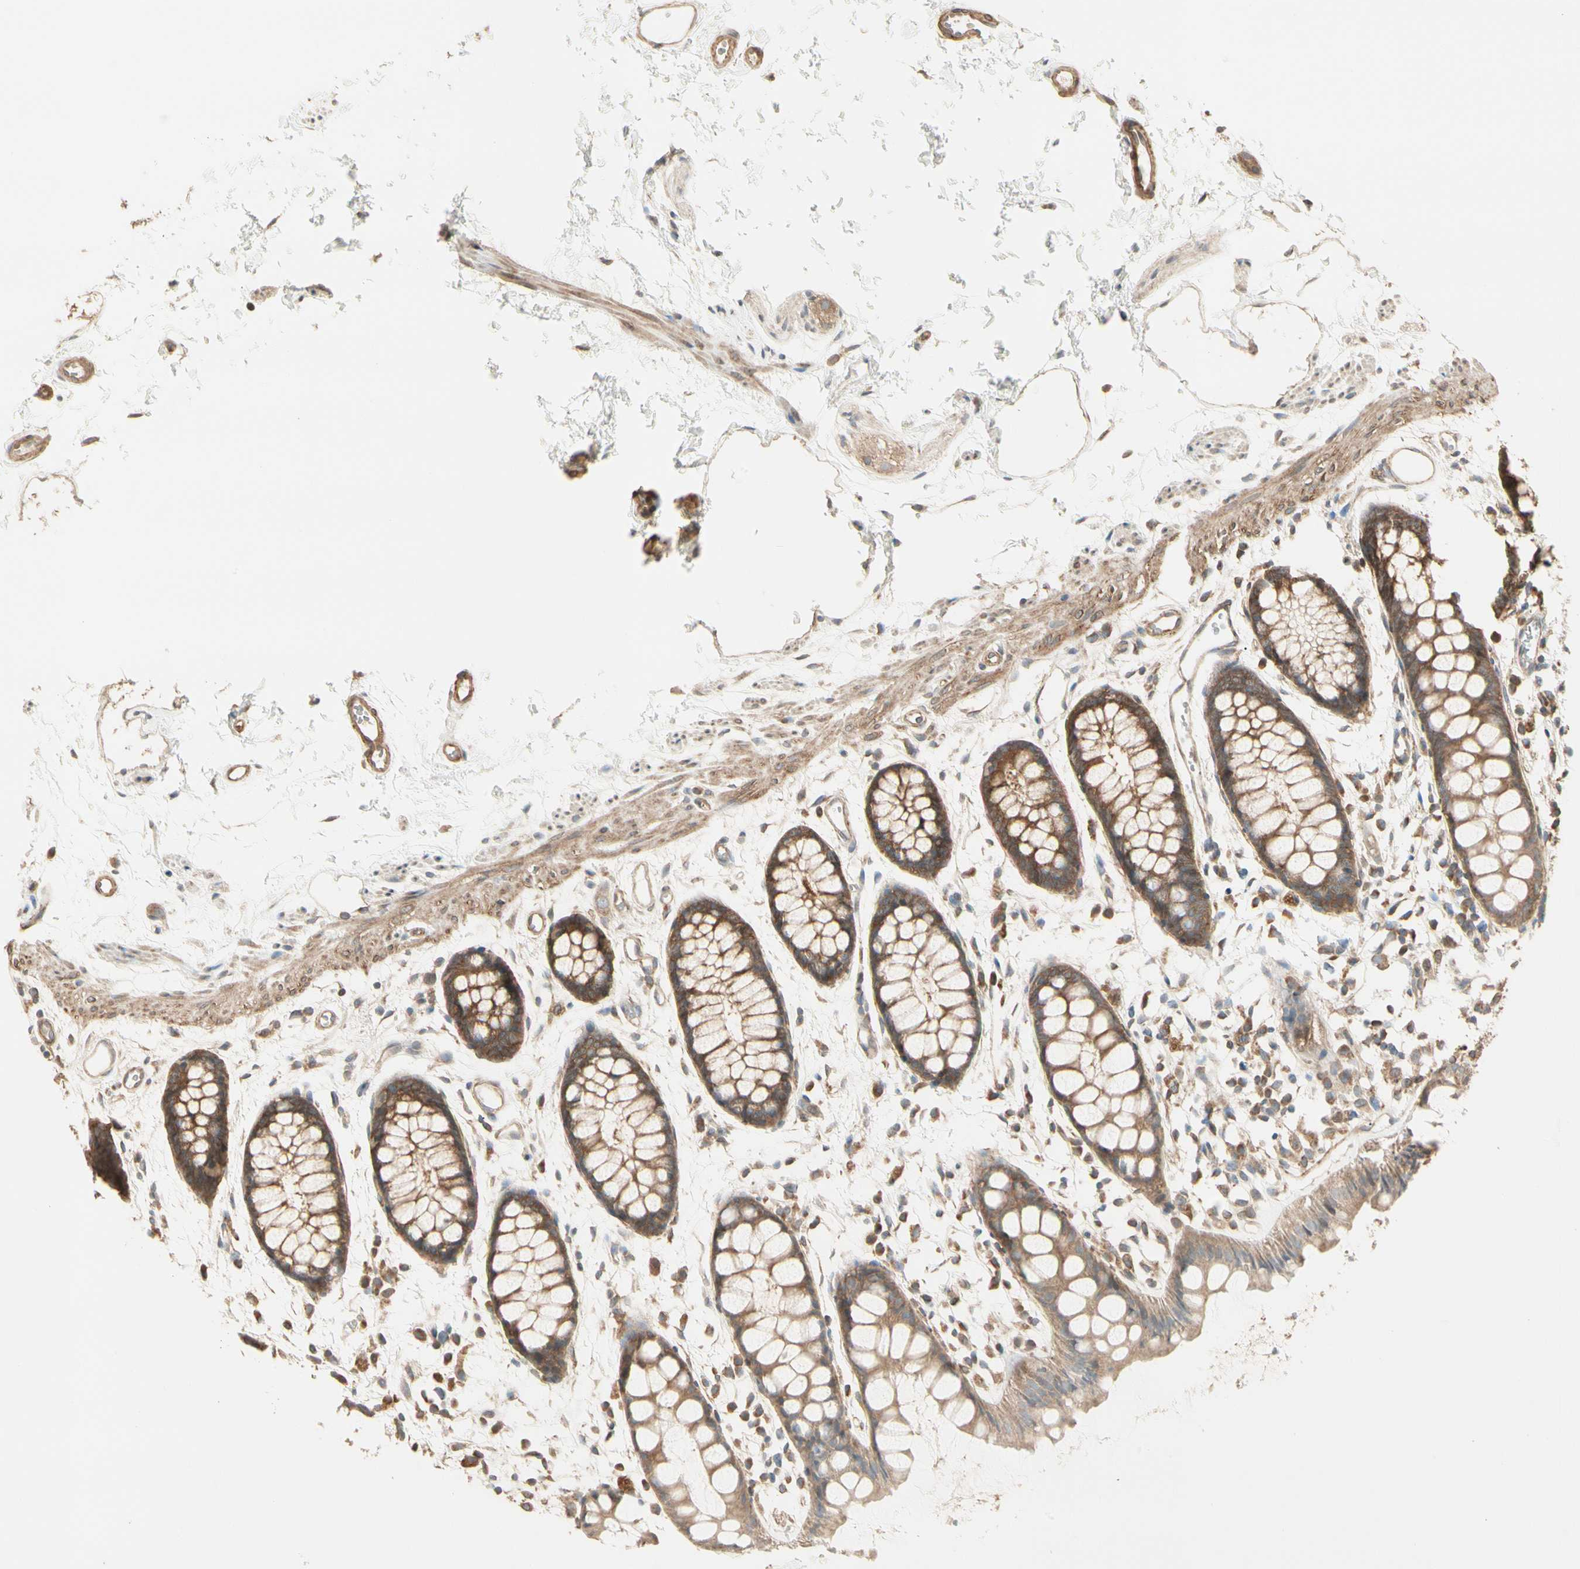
{"staining": {"intensity": "strong", "quantity": ">75%", "location": "cytoplasmic/membranous"}, "tissue": "rectum", "cell_type": "Glandular cells", "image_type": "normal", "snomed": [{"axis": "morphology", "description": "Normal tissue, NOS"}, {"axis": "topography", "description": "Rectum"}], "caption": "IHC (DAB) staining of unremarkable human rectum displays strong cytoplasmic/membranous protein positivity in approximately >75% of glandular cells.", "gene": "IRAG1", "patient": {"sex": "female", "age": 66}}